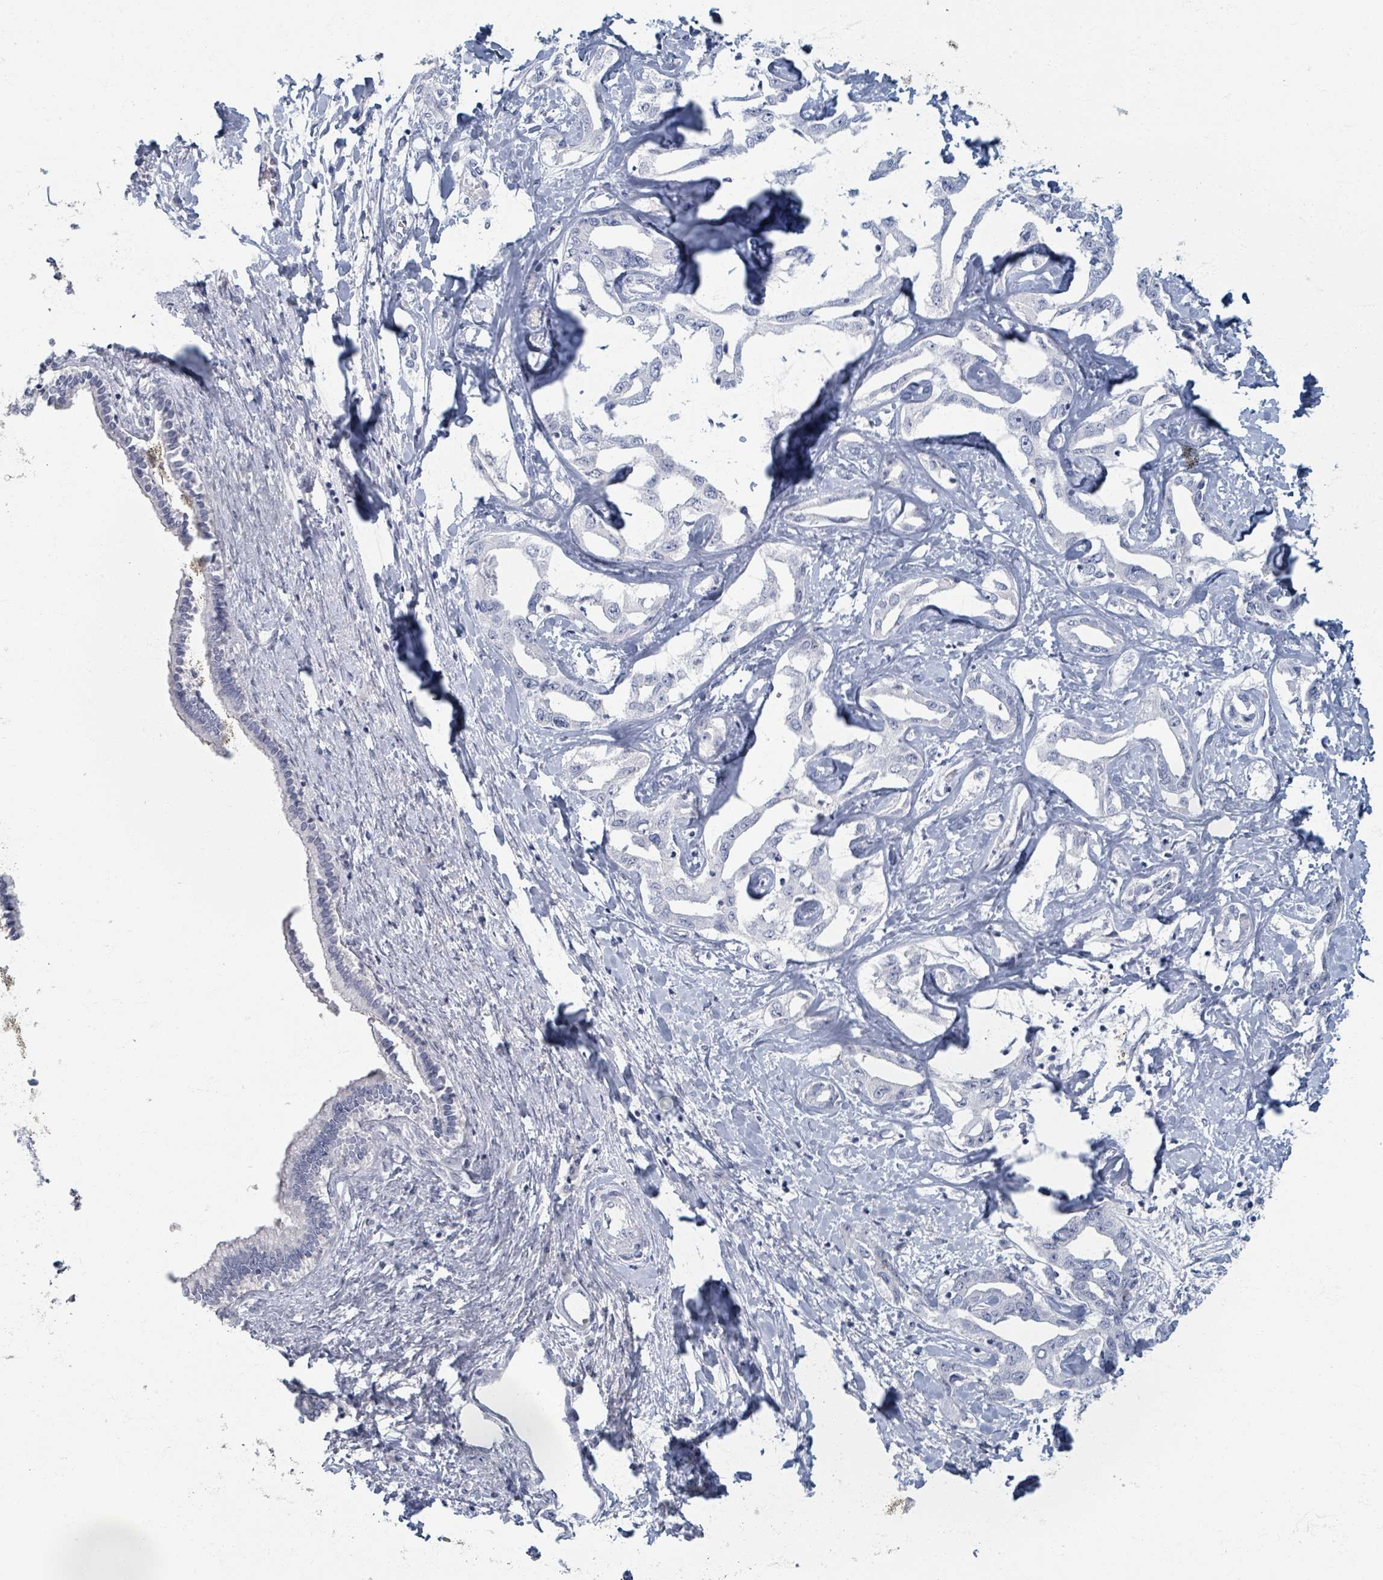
{"staining": {"intensity": "negative", "quantity": "none", "location": "none"}, "tissue": "liver cancer", "cell_type": "Tumor cells", "image_type": "cancer", "snomed": [{"axis": "morphology", "description": "Cholangiocarcinoma"}, {"axis": "topography", "description": "Liver"}], "caption": "A micrograph of liver cholangiocarcinoma stained for a protein demonstrates no brown staining in tumor cells.", "gene": "TAS2R1", "patient": {"sex": "male", "age": 59}}